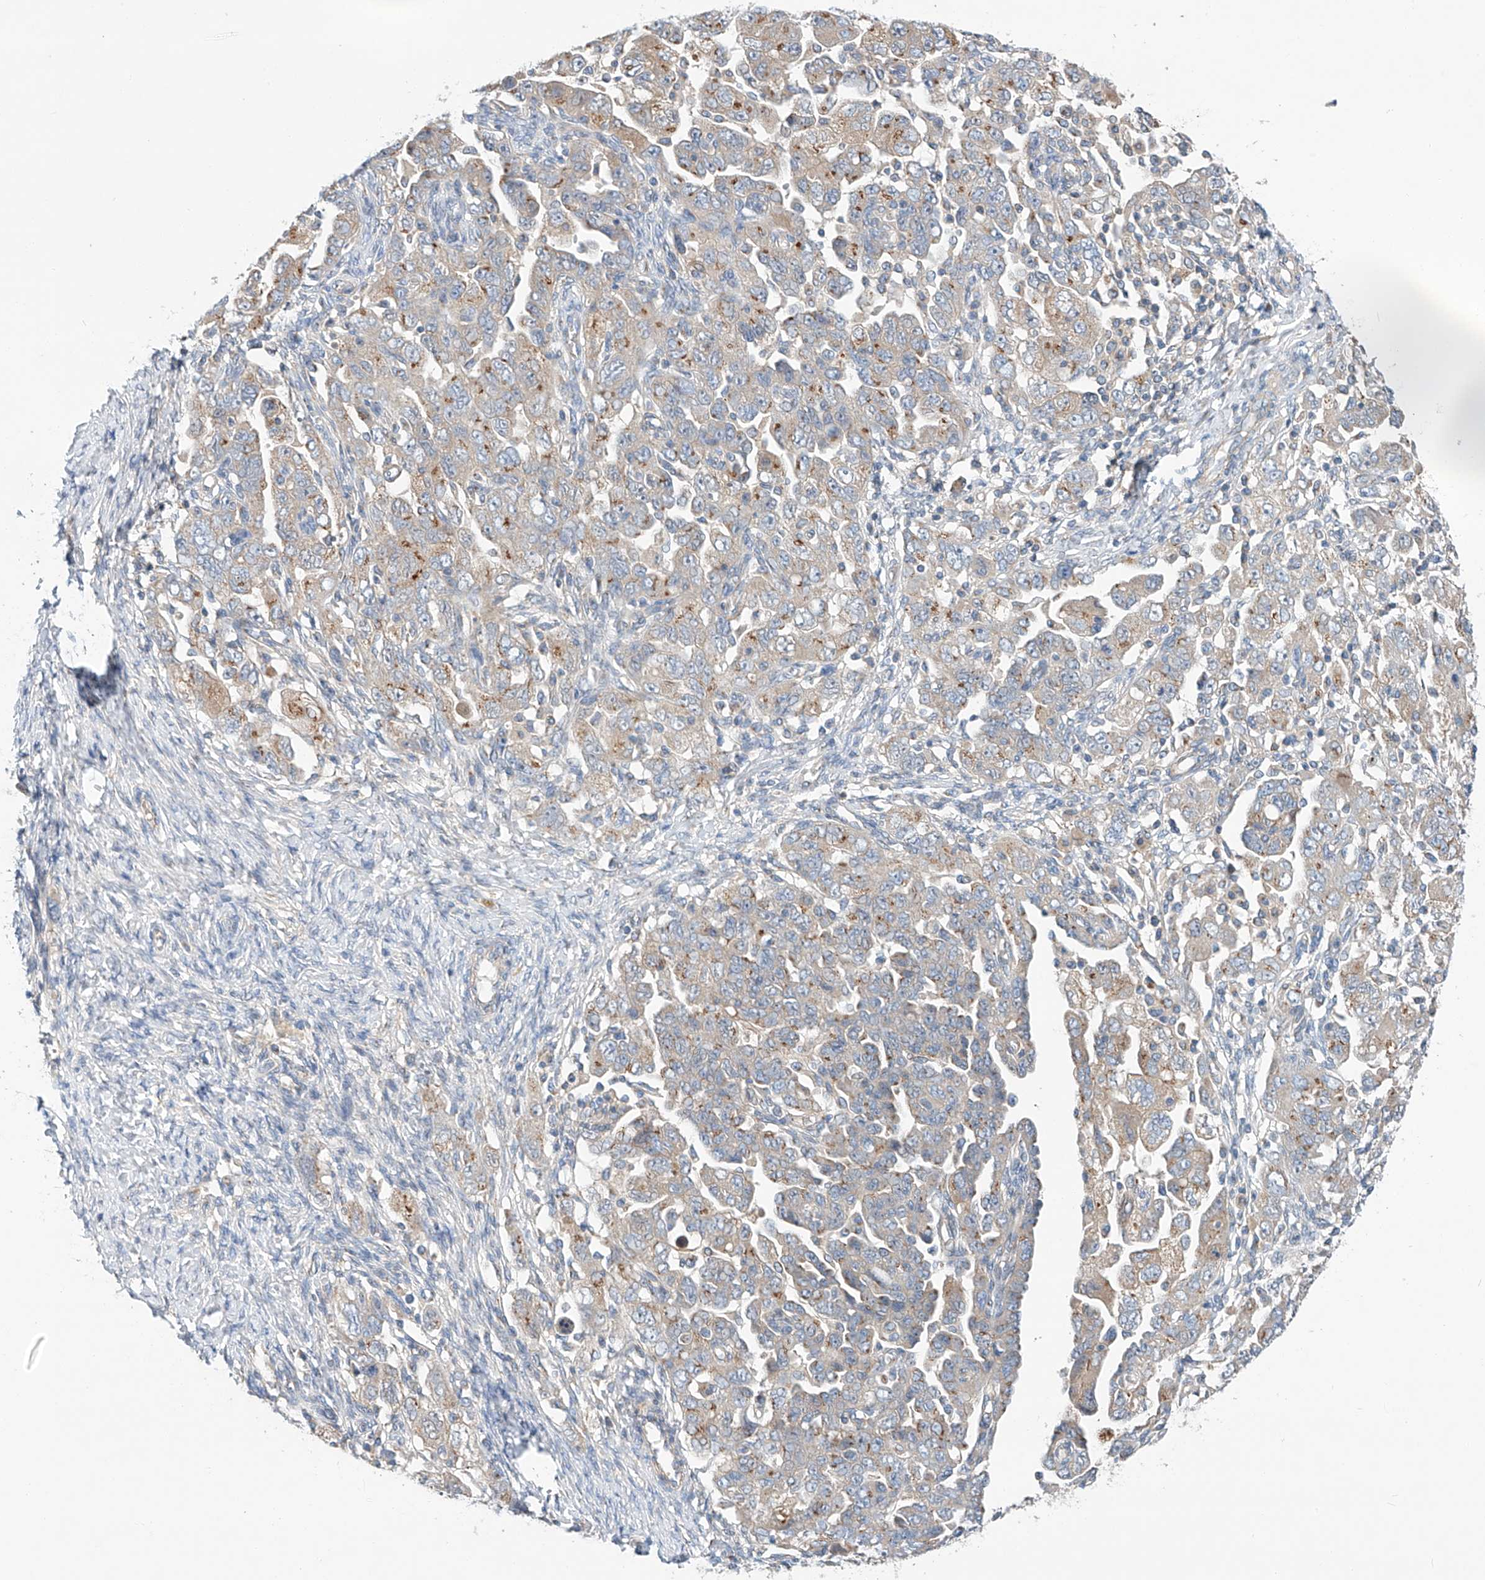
{"staining": {"intensity": "weak", "quantity": ">75%", "location": "cytoplasmic/membranous"}, "tissue": "ovarian cancer", "cell_type": "Tumor cells", "image_type": "cancer", "snomed": [{"axis": "morphology", "description": "Carcinoma, NOS"}, {"axis": "morphology", "description": "Cystadenocarcinoma, serous, NOS"}, {"axis": "topography", "description": "Ovary"}], "caption": "Protein expression analysis of human ovarian cancer (serous cystadenocarcinoma) reveals weak cytoplasmic/membranous positivity in about >75% of tumor cells.", "gene": "SLC22A7", "patient": {"sex": "female", "age": 69}}